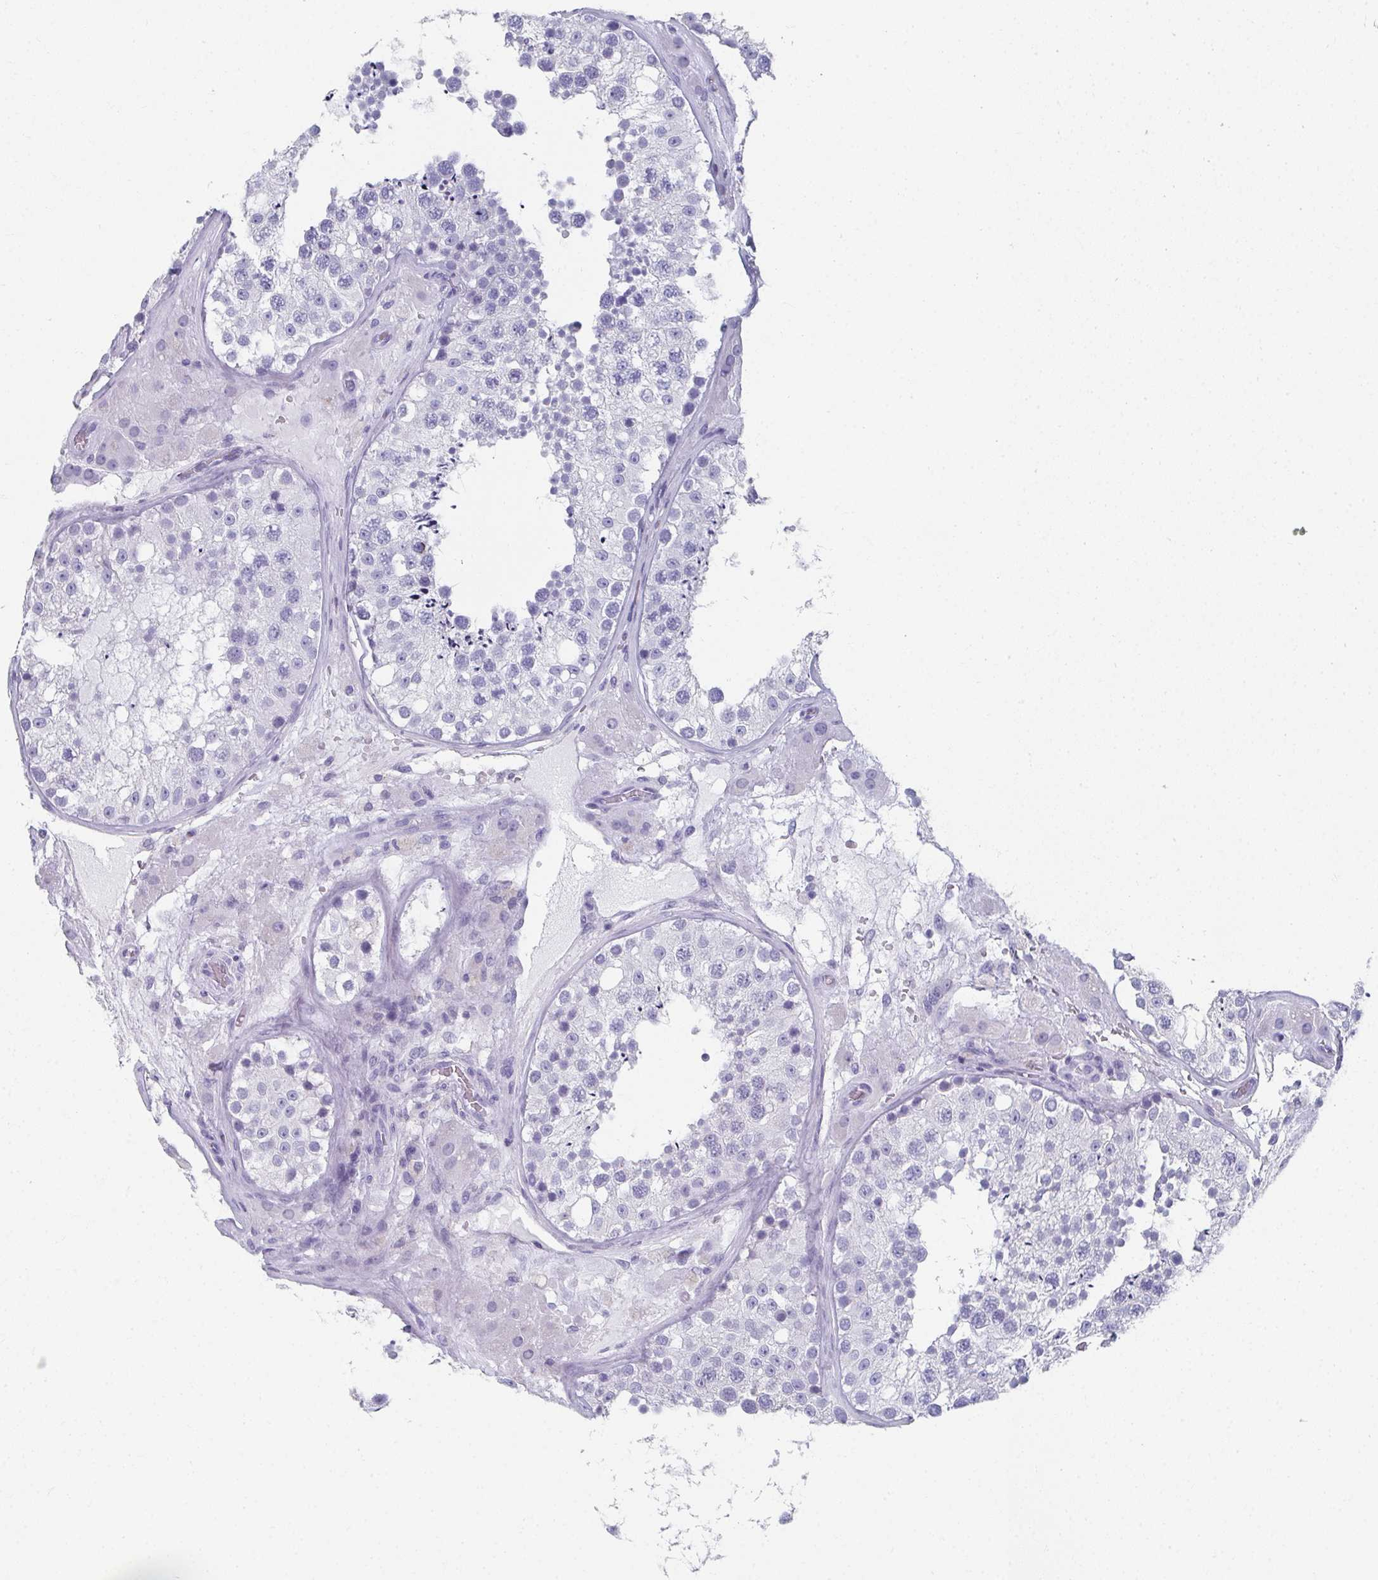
{"staining": {"intensity": "negative", "quantity": "none", "location": "none"}, "tissue": "testis", "cell_type": "Cells in seminiferous ducts", "image_type": "normal", "snomed": [{"axis": "morphology", "description": "Normal tissue, NOS"}, {"axis": "topography", "description": "Testis"}], "caption": "Immunohistochemical staining of unremarkable testis exhibits no significant positivity in cells in seminiferous ducts. The staining is performed using DAB (3,3'-diaminobenzidine) brown chromogen with nuclei counter-stained in using hematoxylin.", "gene": "GHRL", "patient": {"sex": "male", "age": 26}}